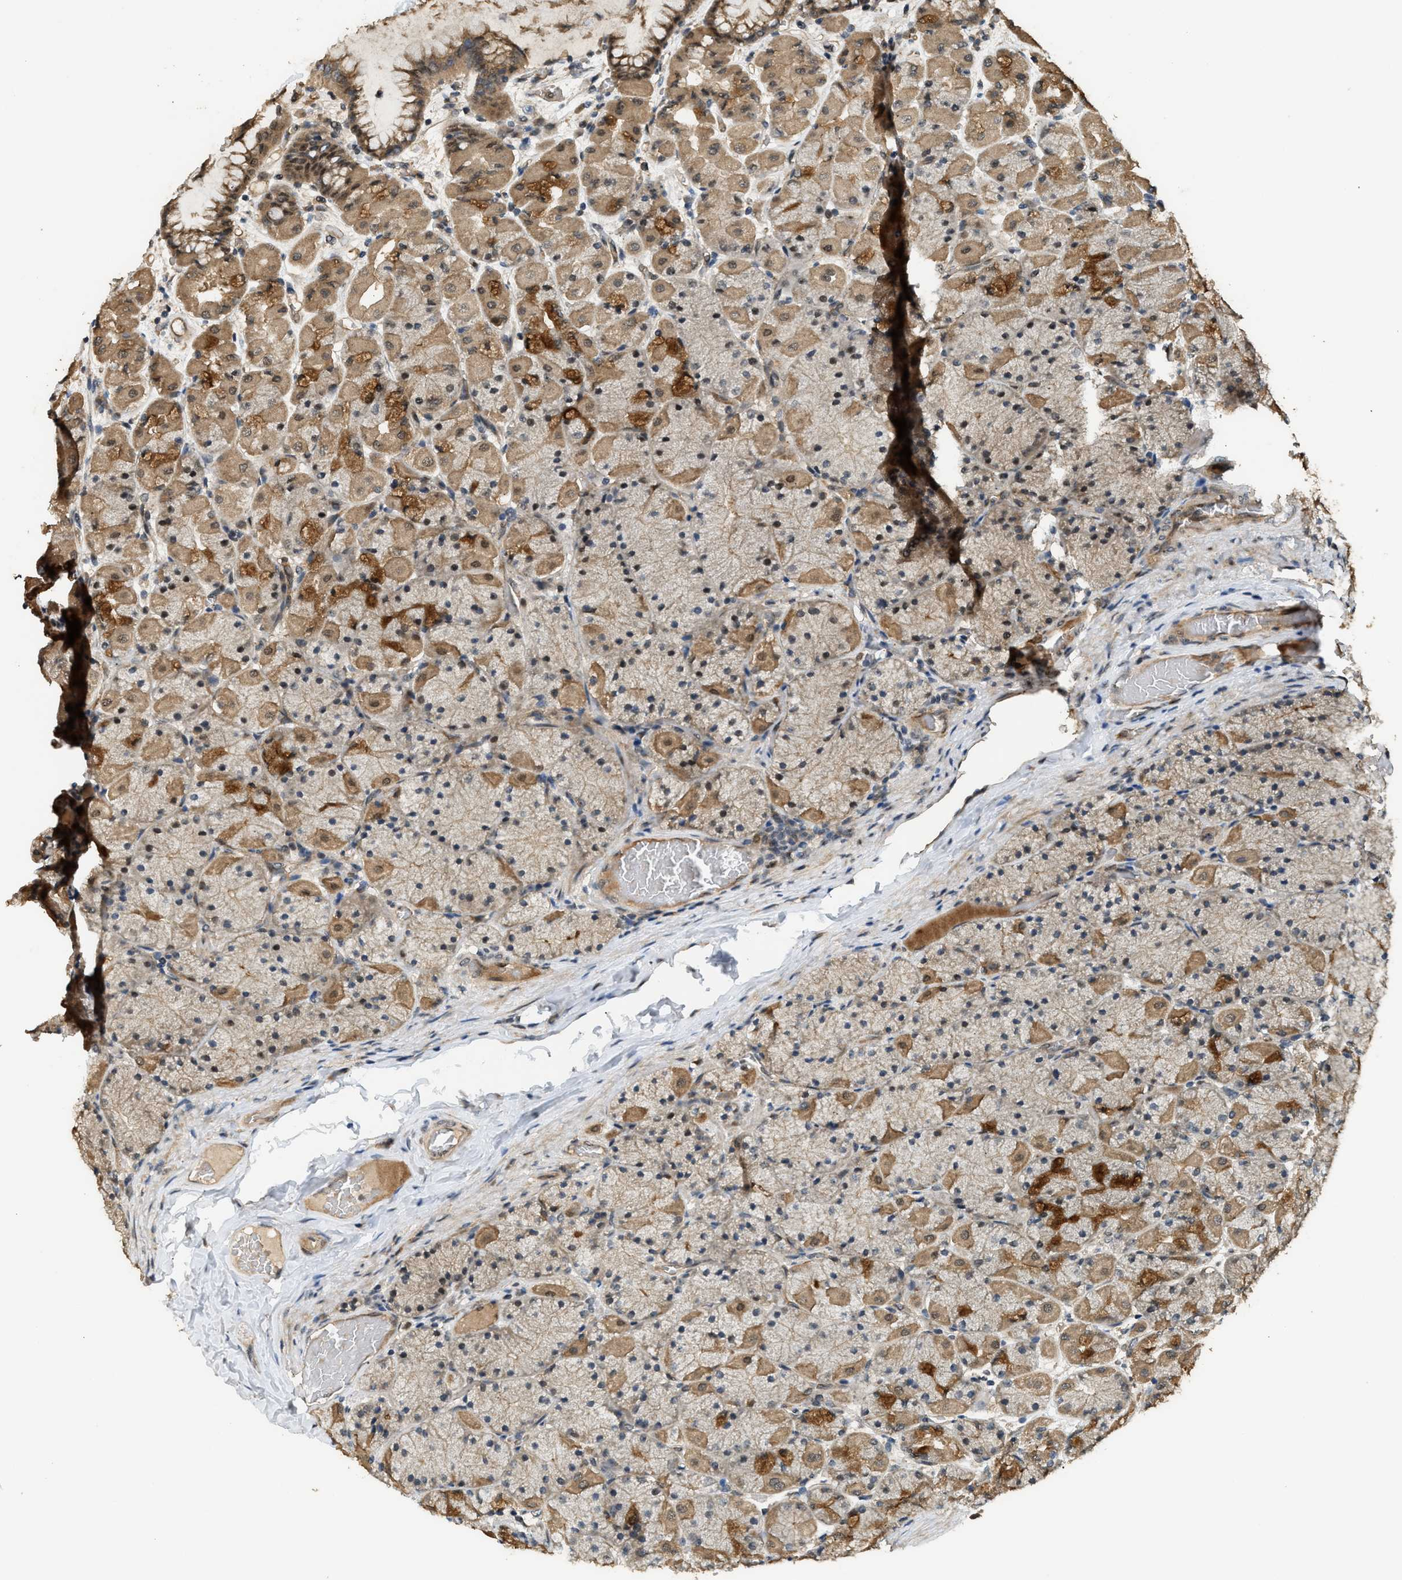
{"staining": {"intensity": "strong", "quantity": "25%-75%", "location": "cytoplasmic/membranous,nuclear"}, "tissue": "stomach", "cell_type": "Glandular cells", "image_type": "normal", "snomed": [{"axis": "morphology", "description": "Normal tissue, NOS"}, {"axis": "topography", "description": "Stomach, upper"}], "caption": "High-magnification brightfield microscopy of benign stomach stained with DAB (brown) and counterstained with hematoxylin (blue). glandular cells exhibit strong cytoplasmic/membranous,nuclear staining is identified in about25%-75% of cells.", "gene": "GET1", "patient": {"sex": "female", "age": 56}}